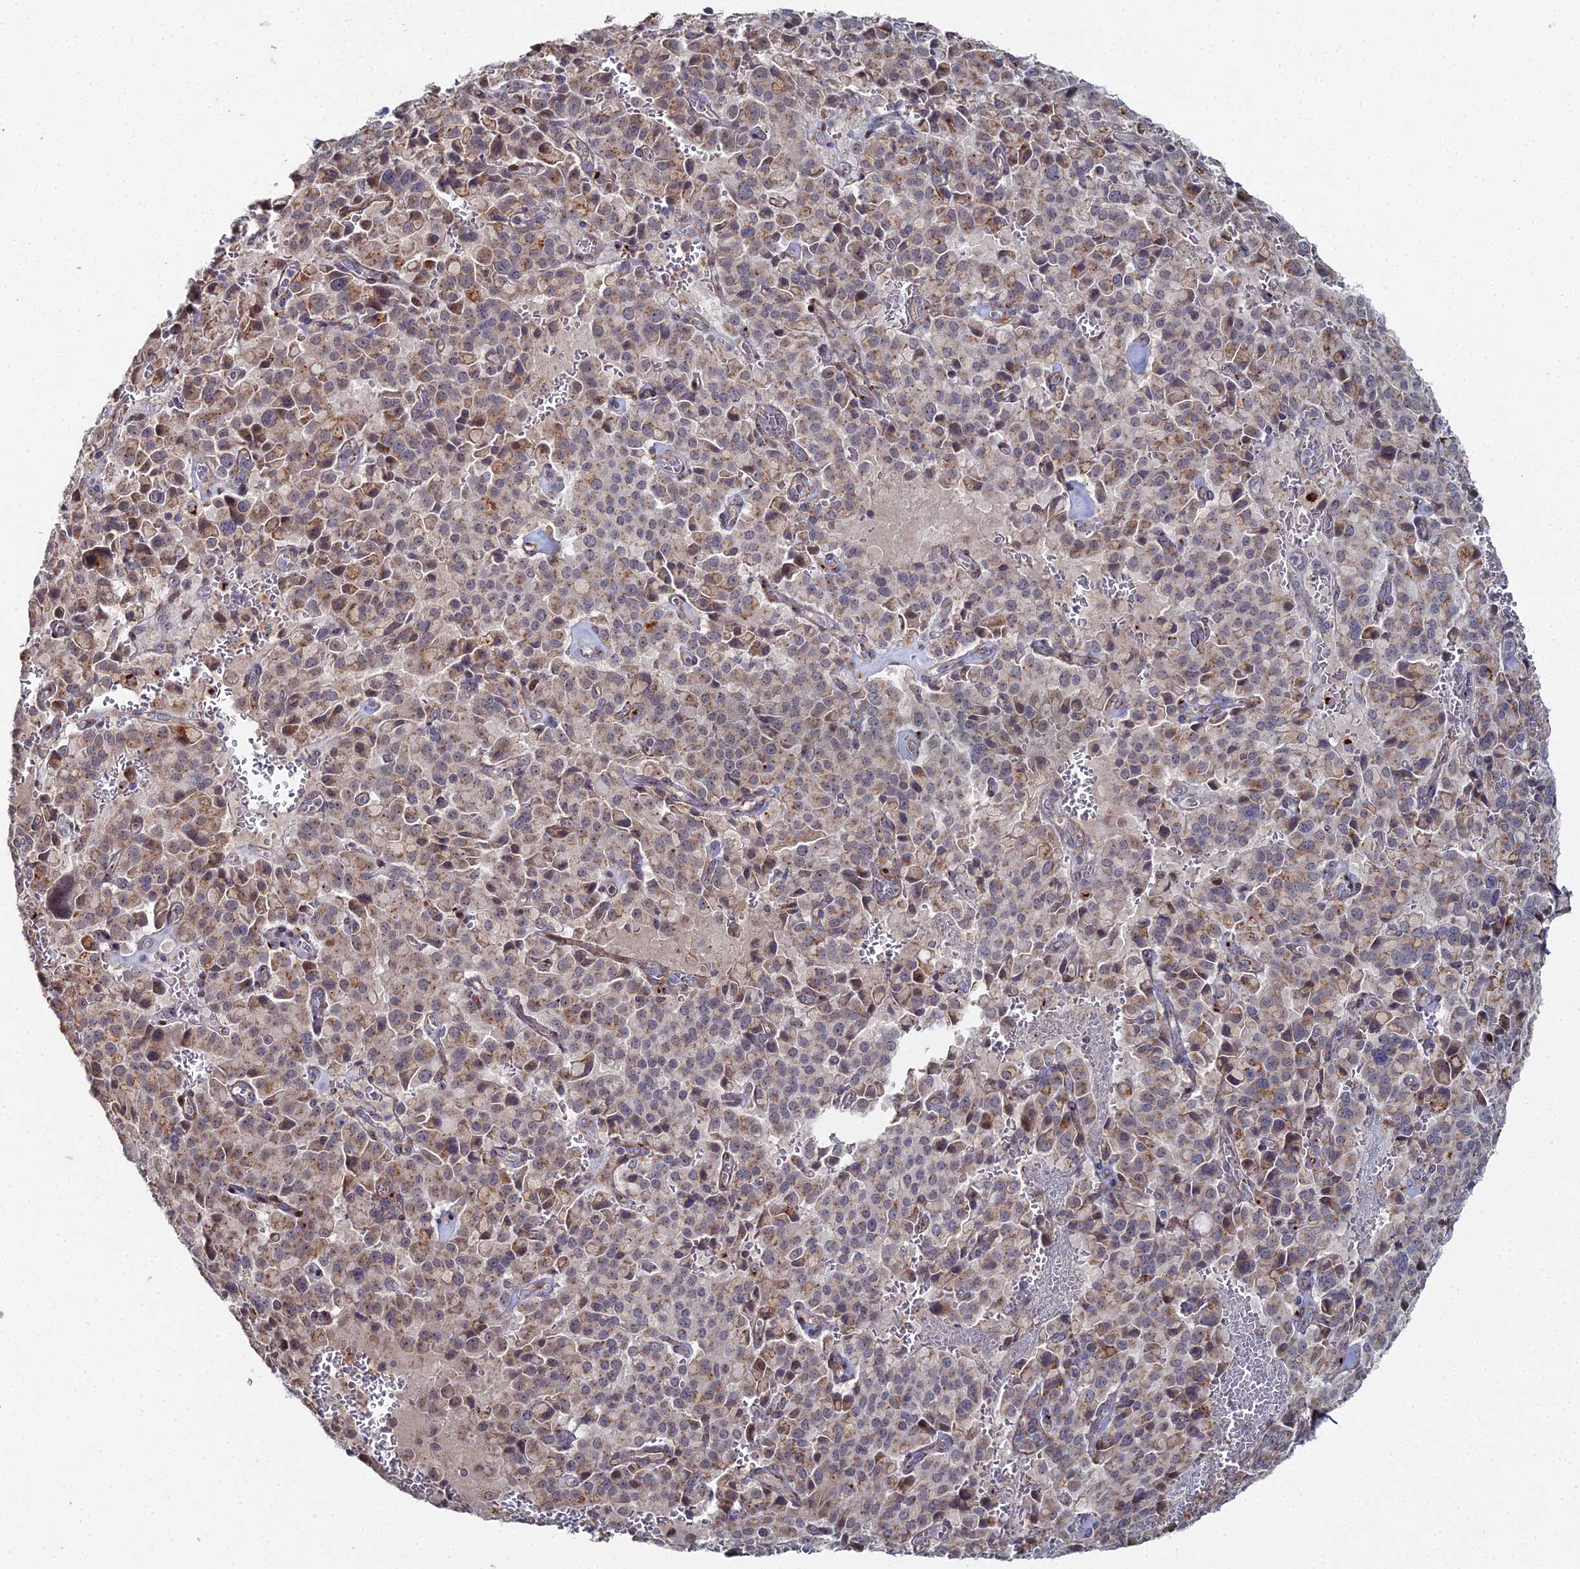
{"staining": {"intensity": "weak", "quantity": ">75%", "location": "cytoplasmic/membranous"}, "tissue": "pancreatic cancer", "cell_type": "Tumor cells", "image_type": "cancer", "snomed": [{"axis": "morphology", "description": "Adenocarcinoma, NOS"}, {"axis": "topography", "description": "Pancreas"}], "caption": "The micrograph reveals staining of adenocarcinoma (pancreatic), revealing weak cytoplasmic/membranous protein positivity (brown color) within tumor cells. (IHC, brightfield microscopy, high magnification).", "gene": "SGMS1", "patient": {"sex": "male", "age": 65}}